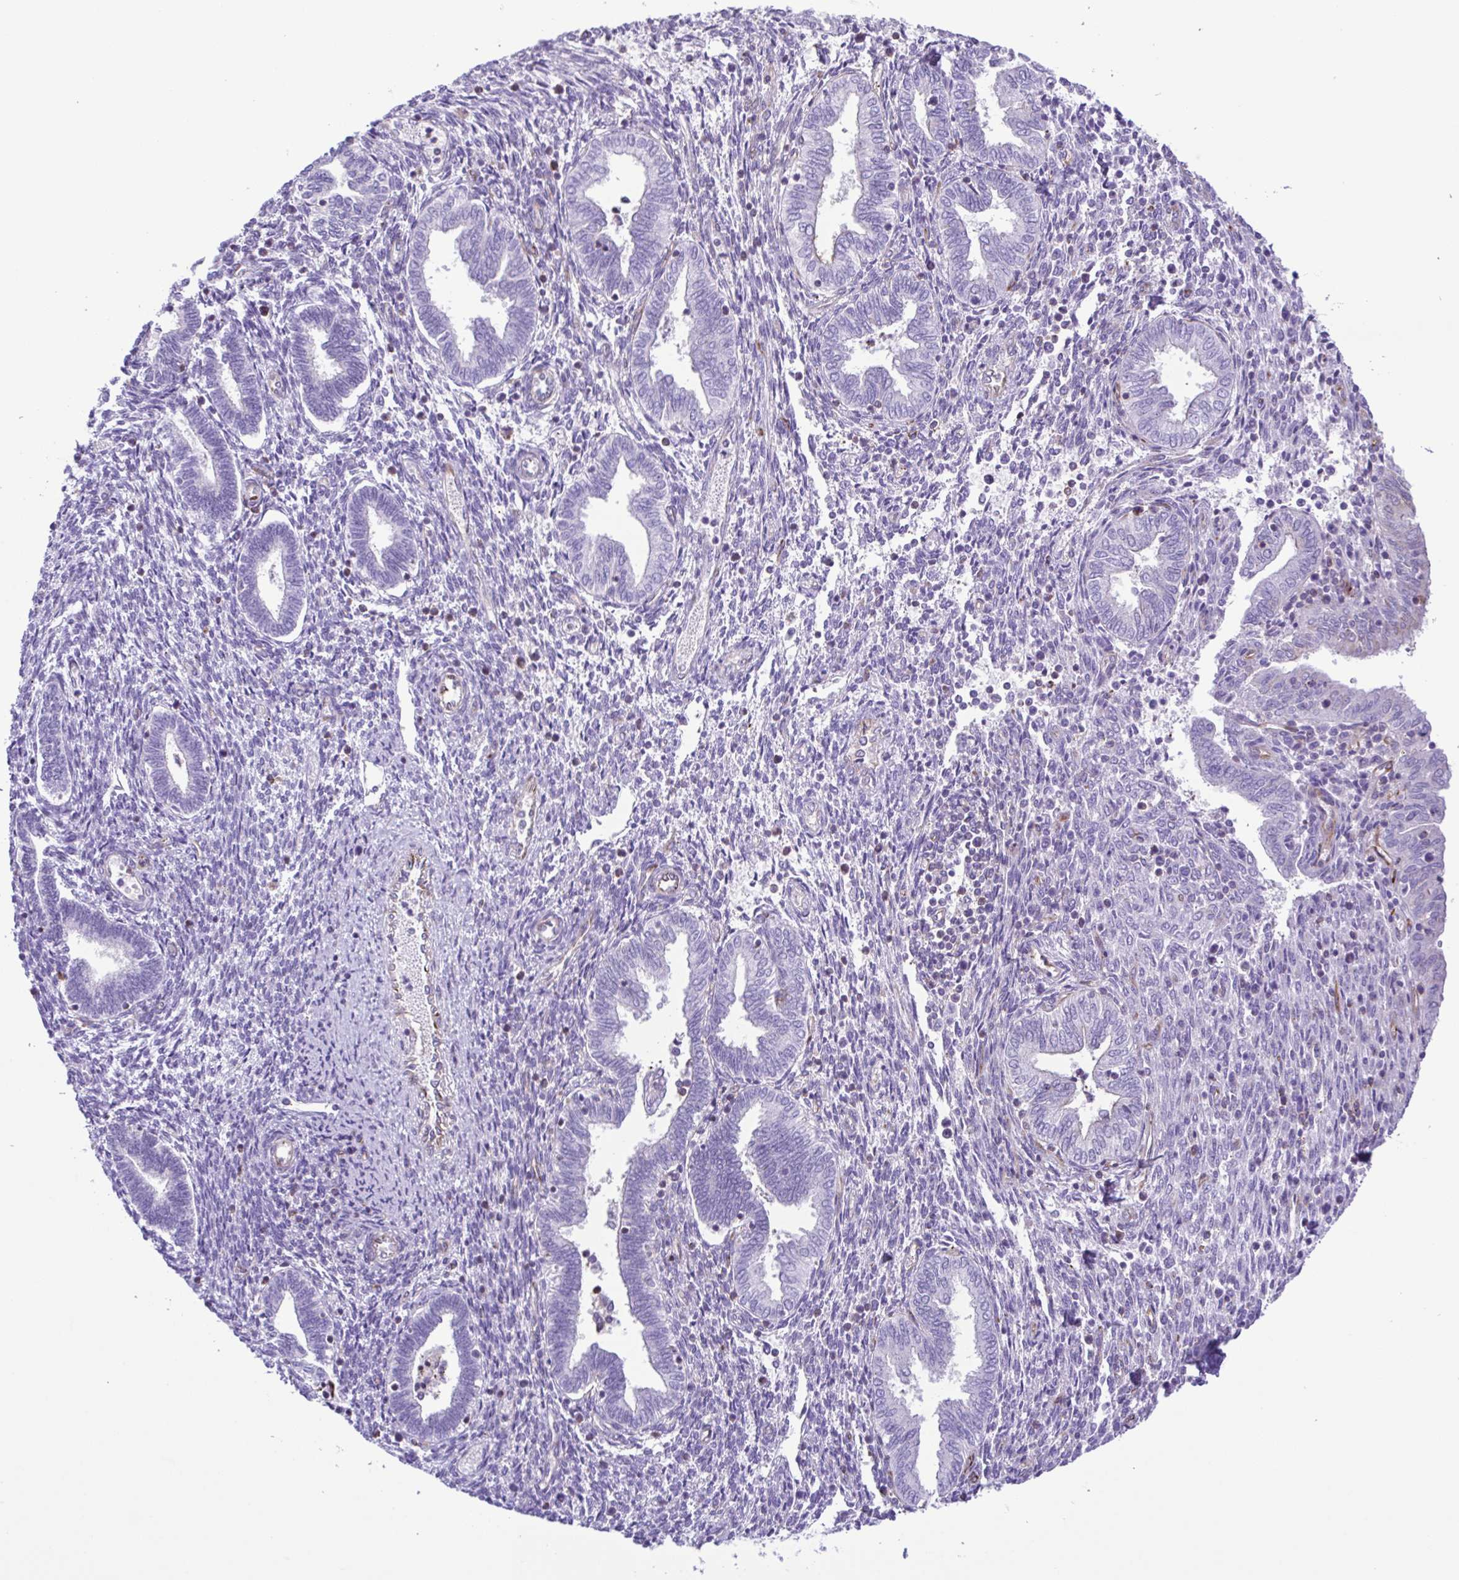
{"staining": {"intensity": "negative", "quantity": "none", "location": "none"}, "tissue": "endometrium", "cell_type": "Cells in endometrial stroma", "image_type": "normal", "snomed": [{"axis": "morphology", "description": "Normal tissue, NOS"}, {"axis": "topography", "description": "Endometrium"}], "caption": "DAB (3,3'-diaminobenzidine) immunohistochemical staining of unremarkable human endometrium shows no significant positivity in cells in endometrial stroma. The staining is performed using DAB (3,3'-diaminobenzidine) brown chromogen with nuclei counter-stained in using hematoxylin.", "gene": "FLT1", "patient": {"sex": "female", "age": 42}}